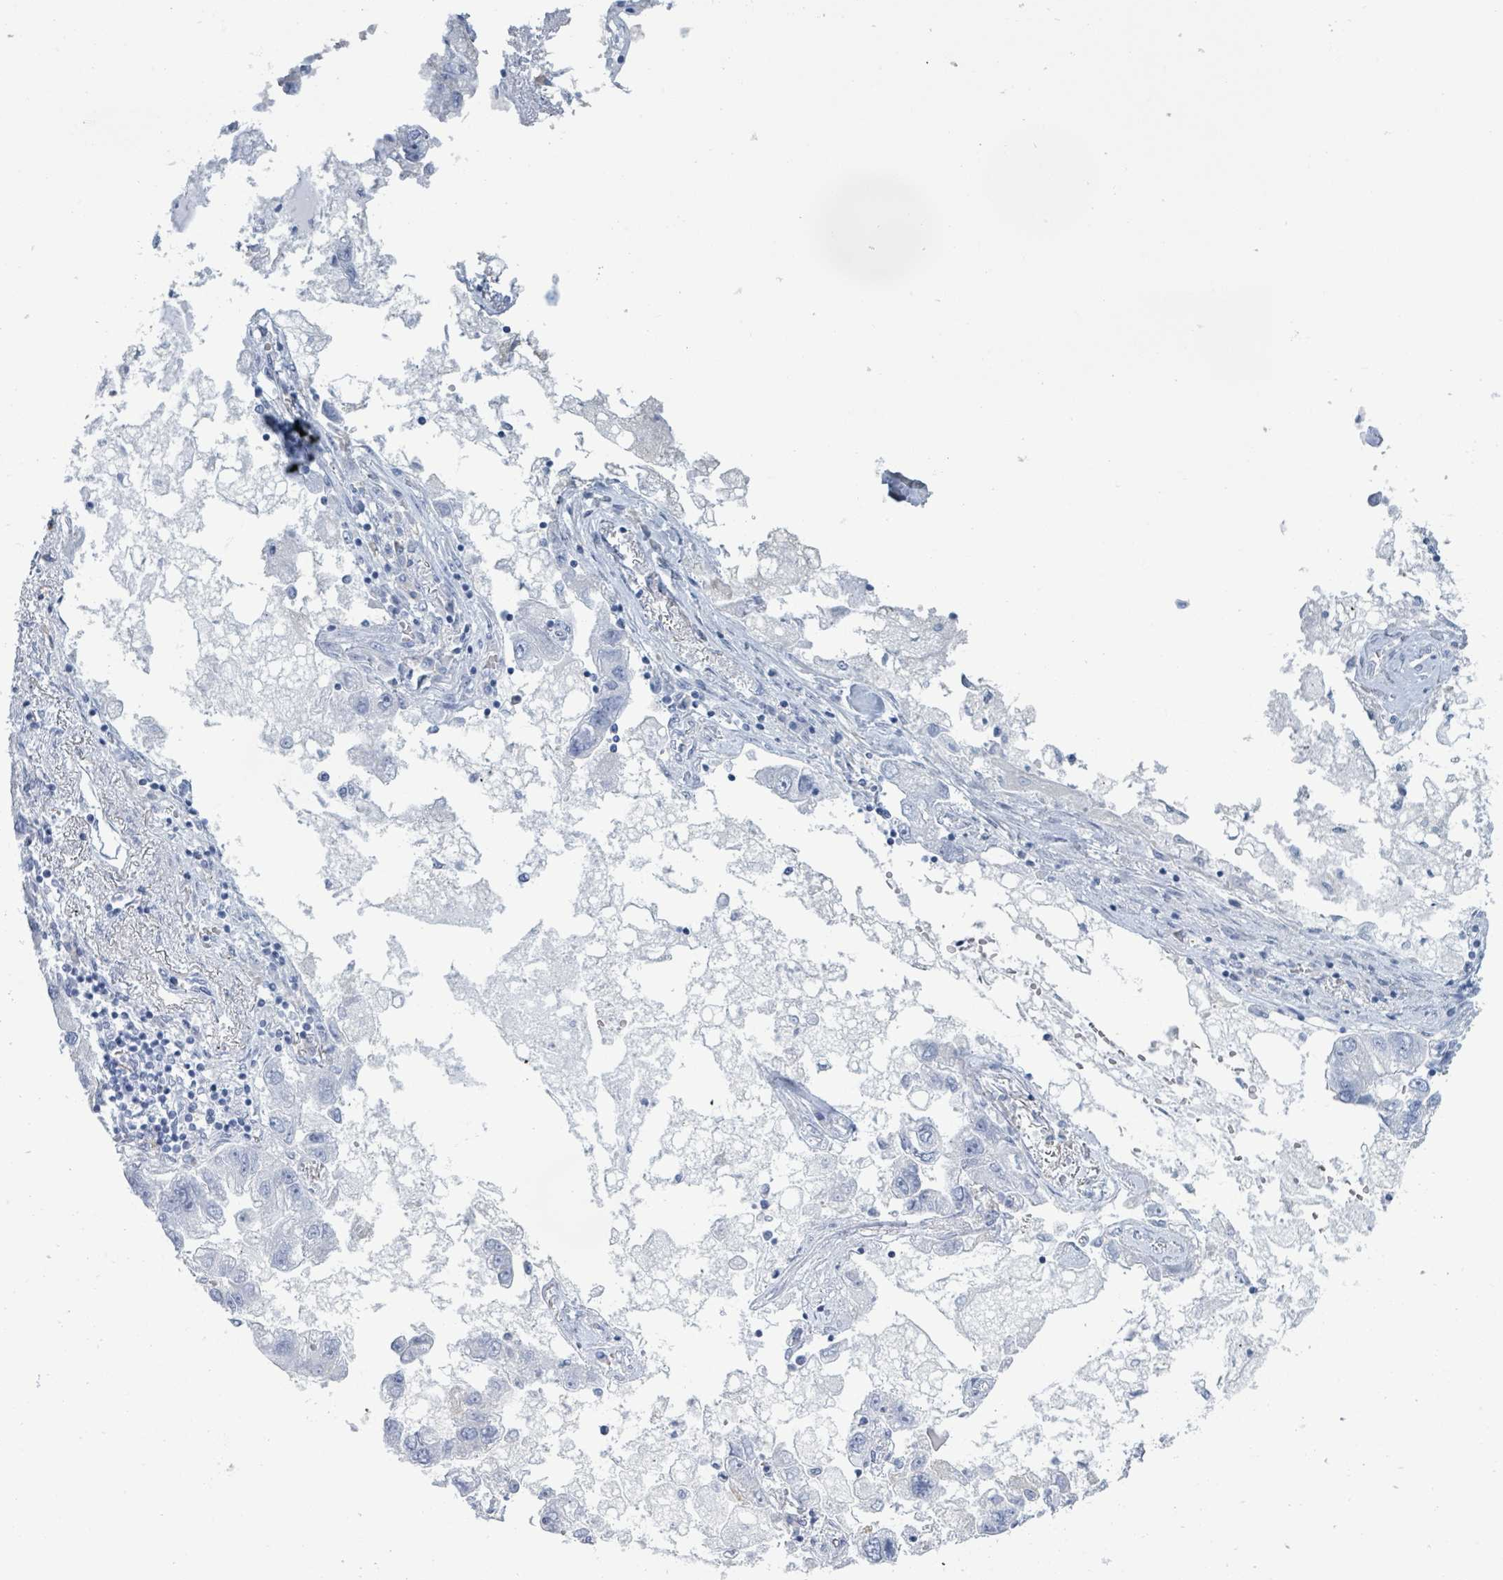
{"staining": {"intensity": "negative", "quantity": "none", "location": "none"}, "tissue": "lung cancer", "cell_type": "Tumor cells", "image_type": "cancer", "snomed": [{"axis": "morphology", "description": "Adenocarcinoma, NOS"}, {"axis": "topography", "description": "Lung"}], "caption": "This histopathology image is of lung adenocarcinoma stained with immunohistochemistry (IHC) to label a protein in brown with the nuclei are counter-stained blue. There is no staining in tumor cells.", "gene": "PGA3", "patient": {"sex": "female", "age": 54}}